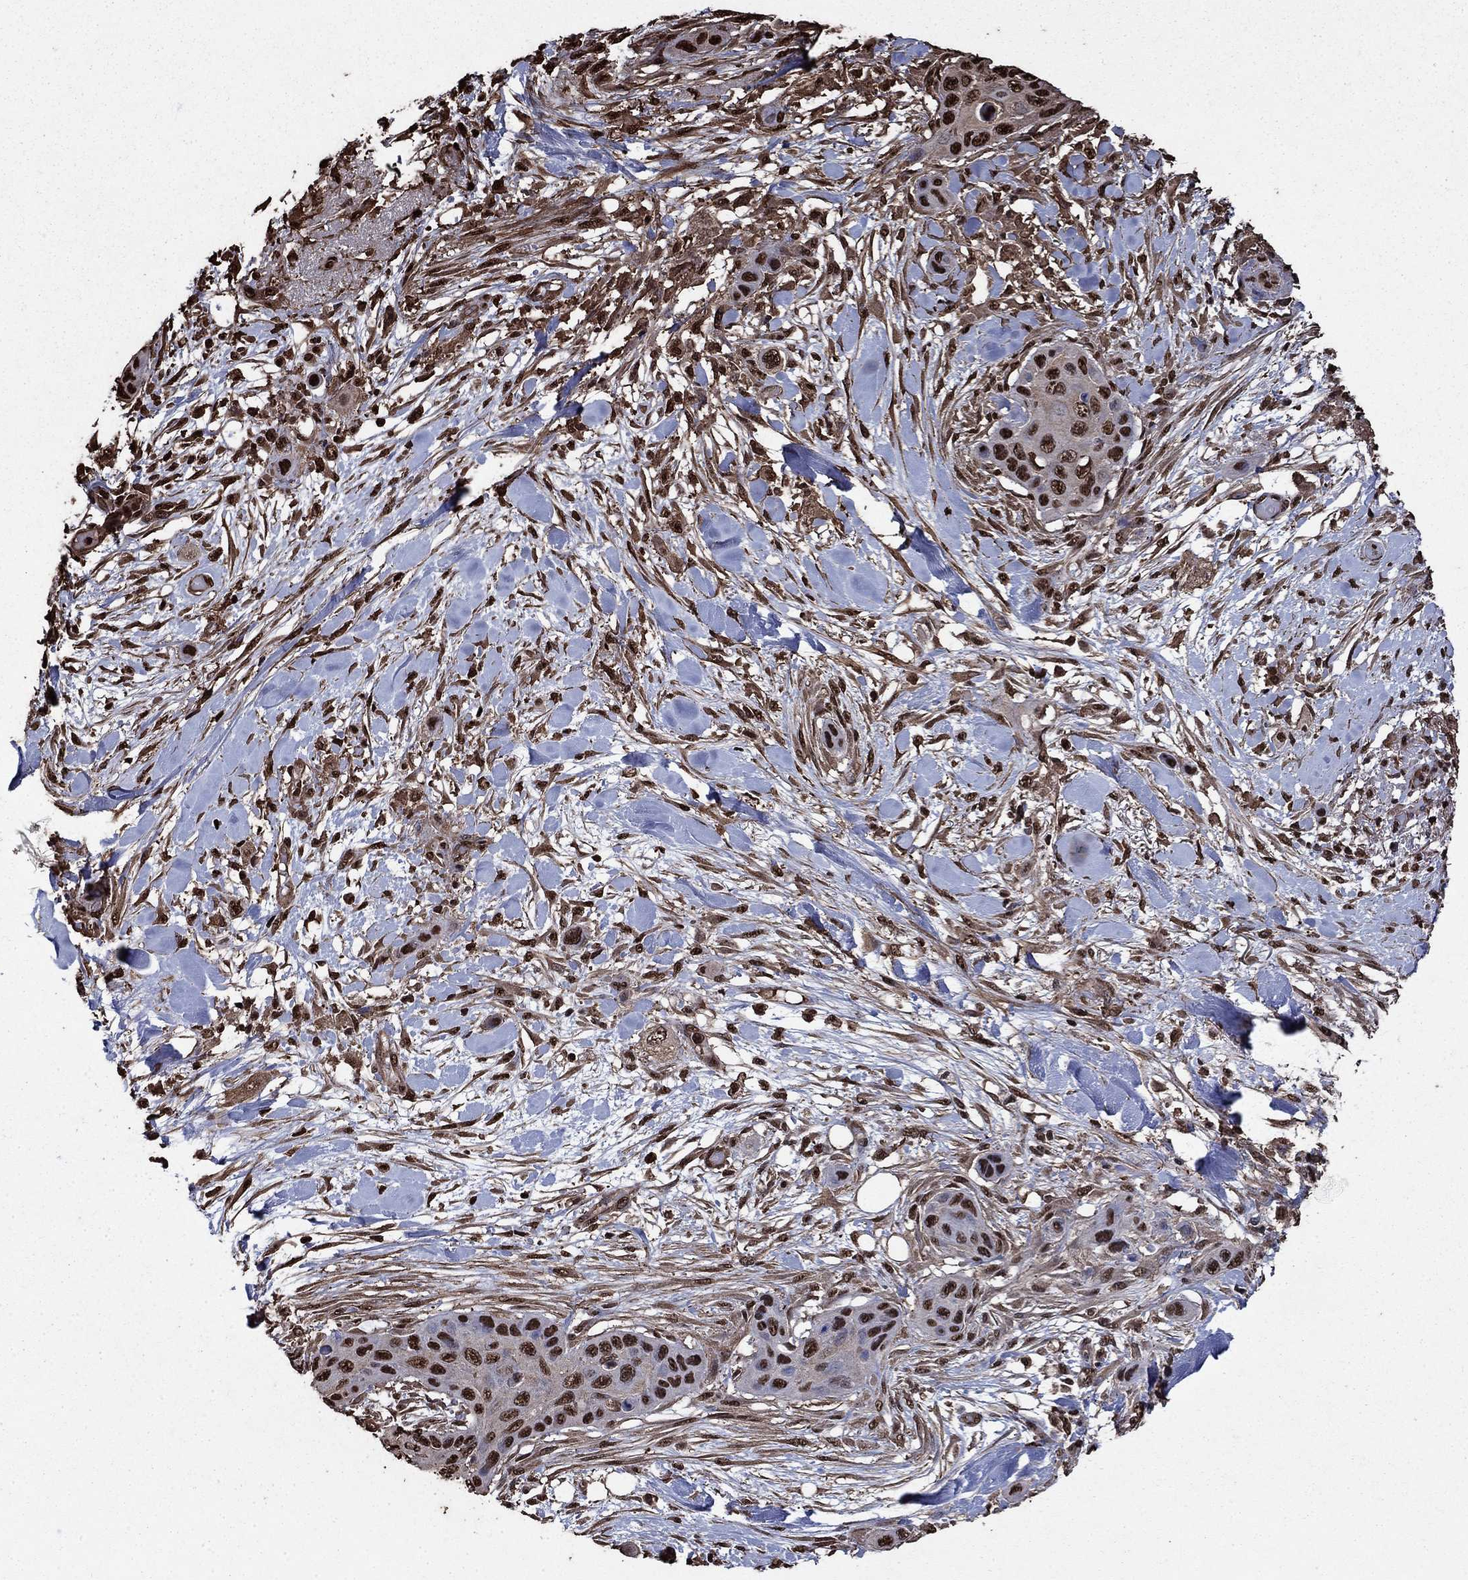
{"staining": {"intensity": "strong", "quantity": ">75%", "location": "nuclear"}, "tissue": "skin cancer", "cell_type": "Tumor cells", "image_type": "cancer", "snomed": [{"axis": "morphology", "description": "Squamous cell carcinoma, NOS"}, {"axis": "topography", "description": "Skin"}], "caption": "Immunohistochemical staining of squamous cell carcinoma (skin) displays strong nuclear protein positivity in about >75% of tumor cells. (DAB IHC, brown staining for protein, blue staining for nuclei).", "gene": "GAPDH", "patient": {"sex": "male", "age": 79}}